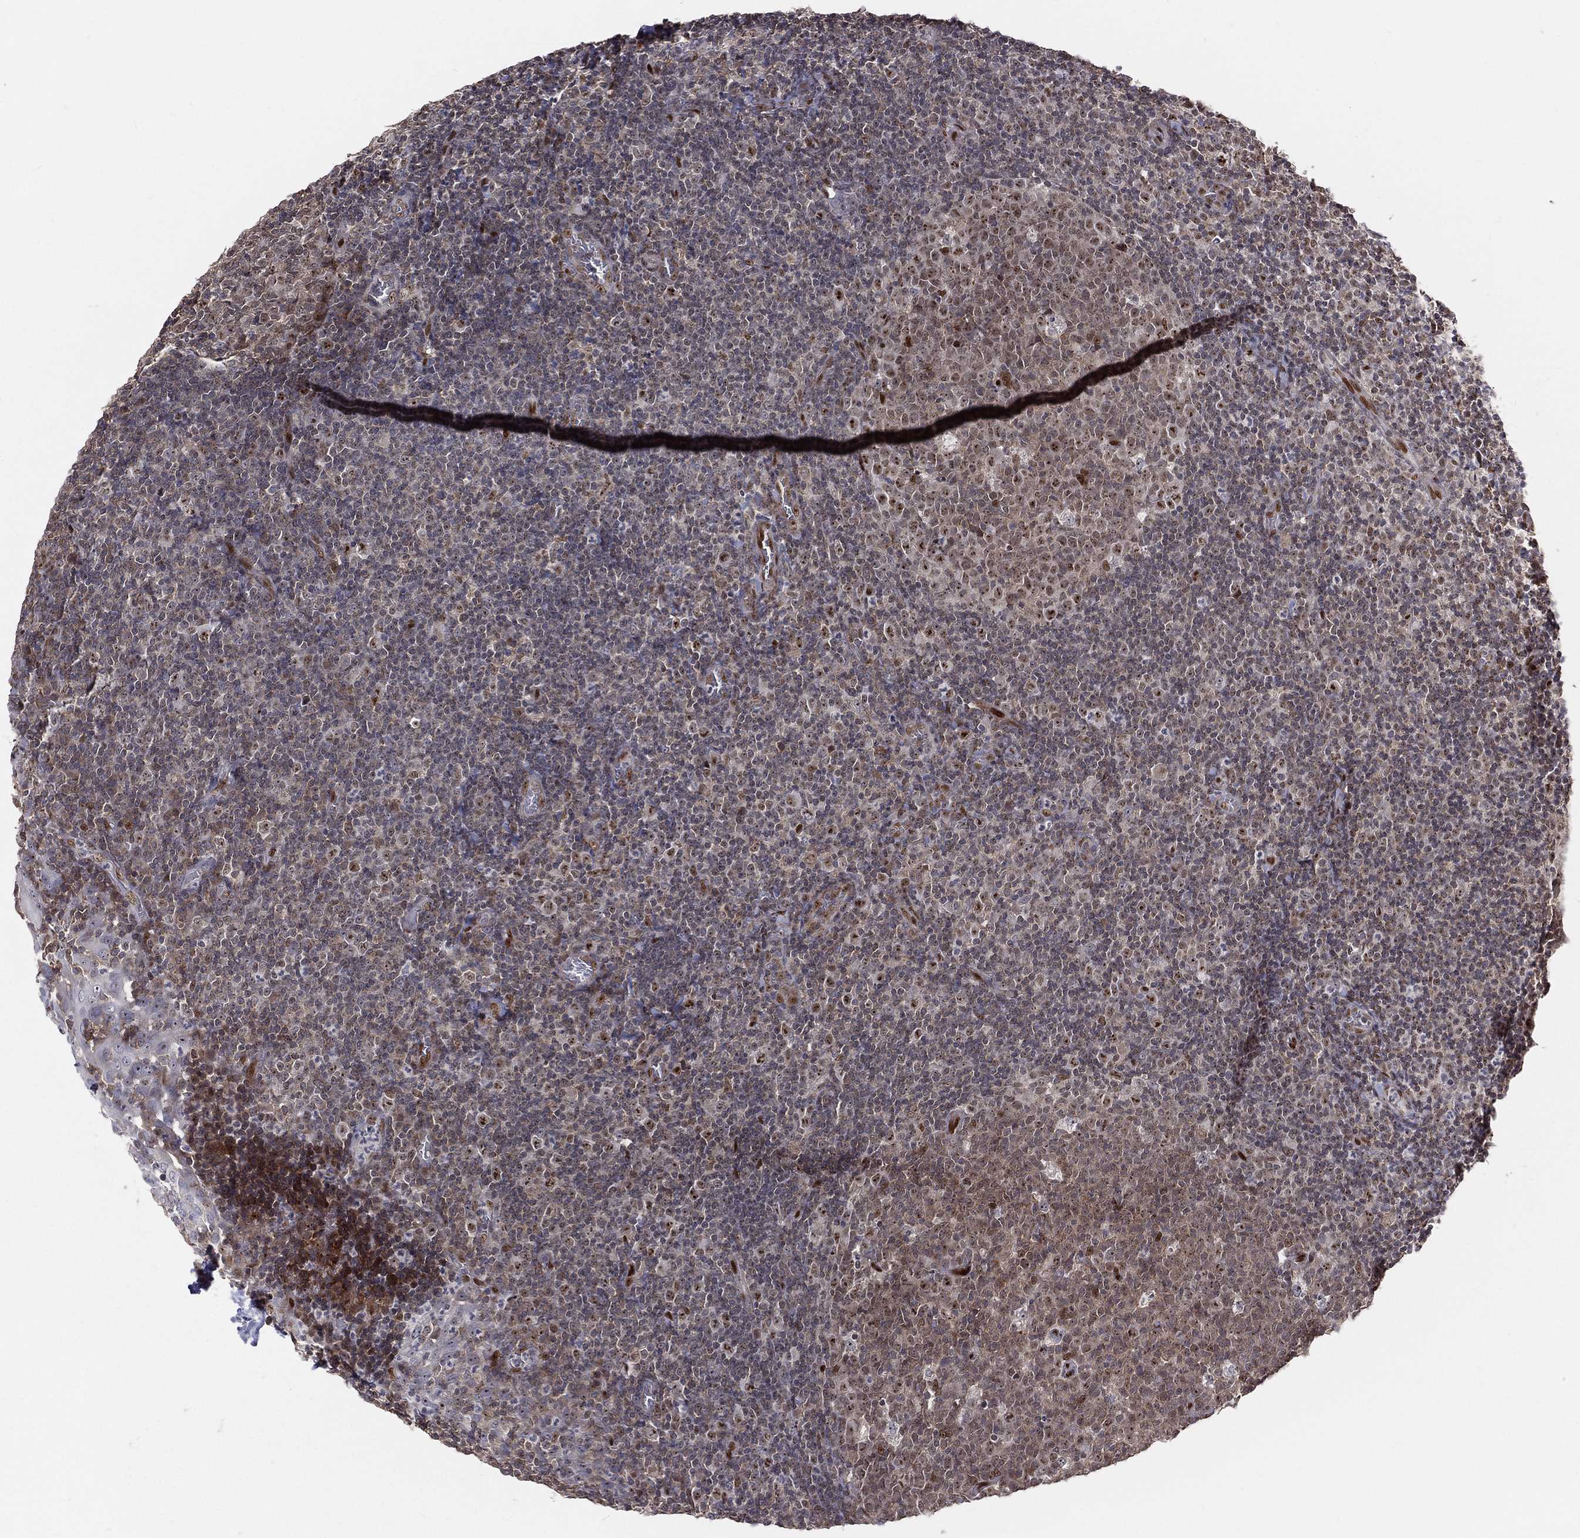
{"staining": {"intensity": "moderate", "quantity": "<25%", "location": "nuclear"}, "tissue": "tonsil", "cell_type": "Germinal center cells", "image_type": "normal", "snomed": [{"axis": "morphology", "description": "Normal tissue, NOS"}, {"axis": "topography", "description": "Tonsil"}], "caption": "Immunohistochemical staining of normal human tonsil reveals low levels of moderate nuclear positivity in approximately <25% of germinal center cells.", "gene": "ZEB1", "patient": {"sex": "female", "age": 5}}